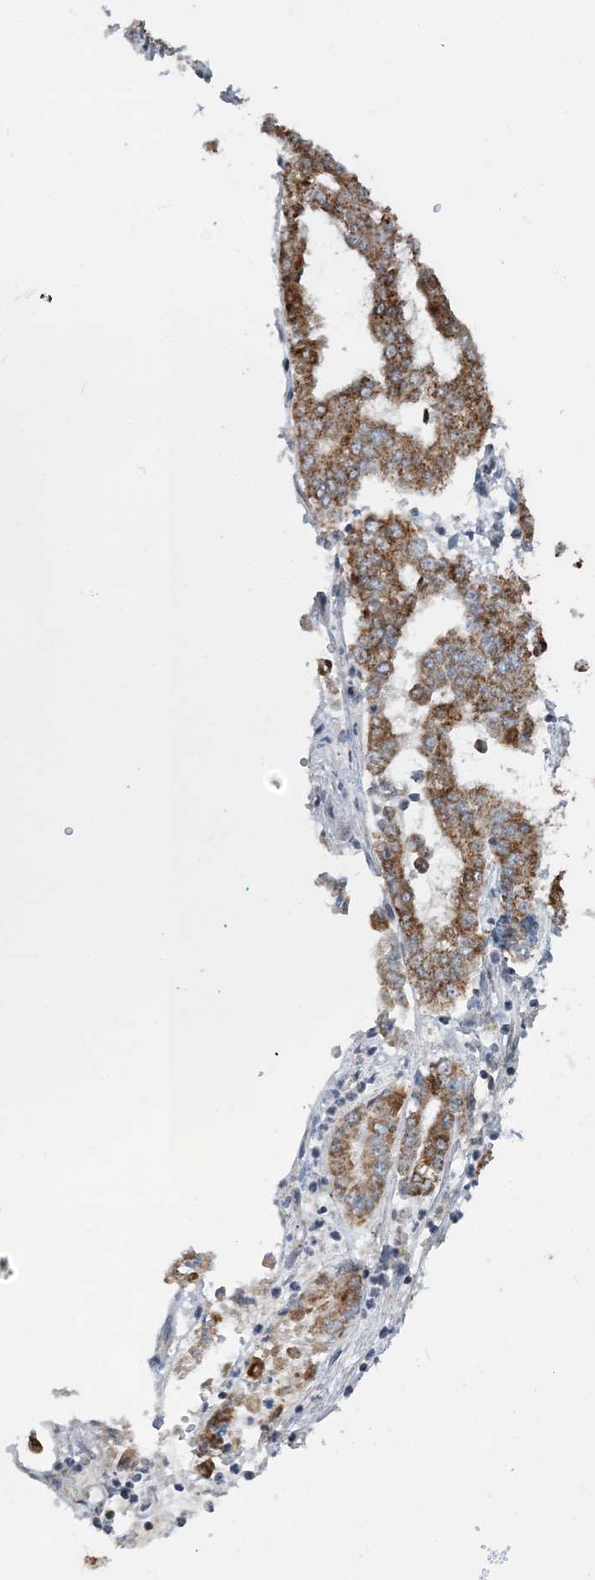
{"staining": {"intensity": "strong", "quantity": ">75%", "location": "cytoplasmic/membranous"}, "tissue": "stomach cancer", "cell_type": "Tumor cells", "image_type": "cancer", "snomed": [{"axis": "morphology", "description": "Adenocarcinoma, NOS"}, {"axis": "topography", "description": "Stomach"}], "caption": "About >75% of tumor cells in human stomach adenocarcinoma exhibit strong cytoplasmic/membranous protein expression as visualized by brown immunohistochemical staining.", "gene": "SUCLG1", "patient": {"sex": "male", "age": 76}}